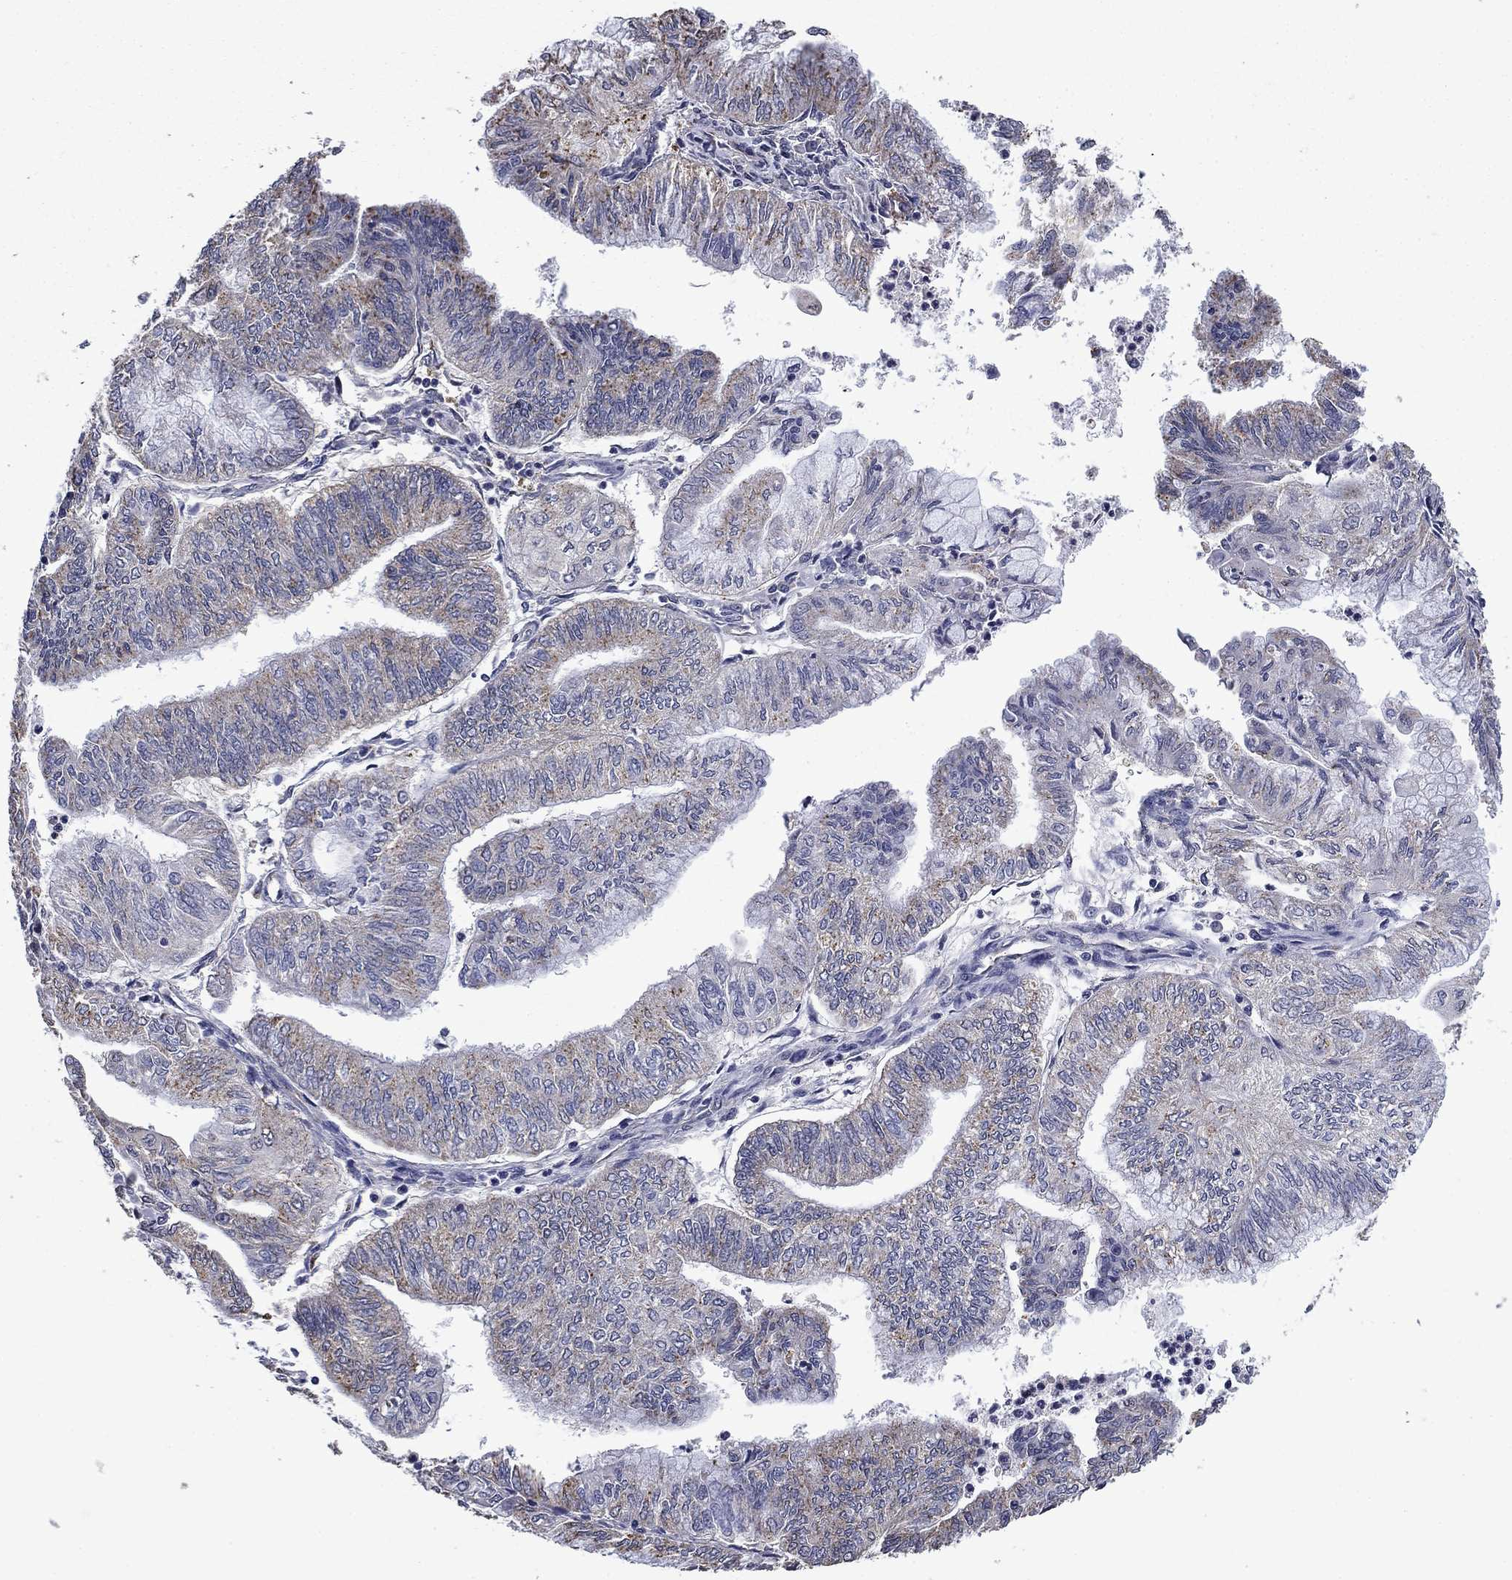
{"staining": {"intensity": "negative", "quantity": "none", "location": "none"}, "tissue": "endometrial cancer", "cell_type": "Tumor cells", "image_type": "cancer", "snomed": [{"axis": "morphology", "description": "Adenocarcinoma, NOS"}, {"axis": "topography", "description": "Endometrium"}], "caption": "Immunohistochemistry micrograph of adenocarcinoma (endometrial) stained for a protein (brown), which reveals no staining in tumor cells.", "gene": "MFAP3L", "patient": {"sex": "female", "age": 59}}